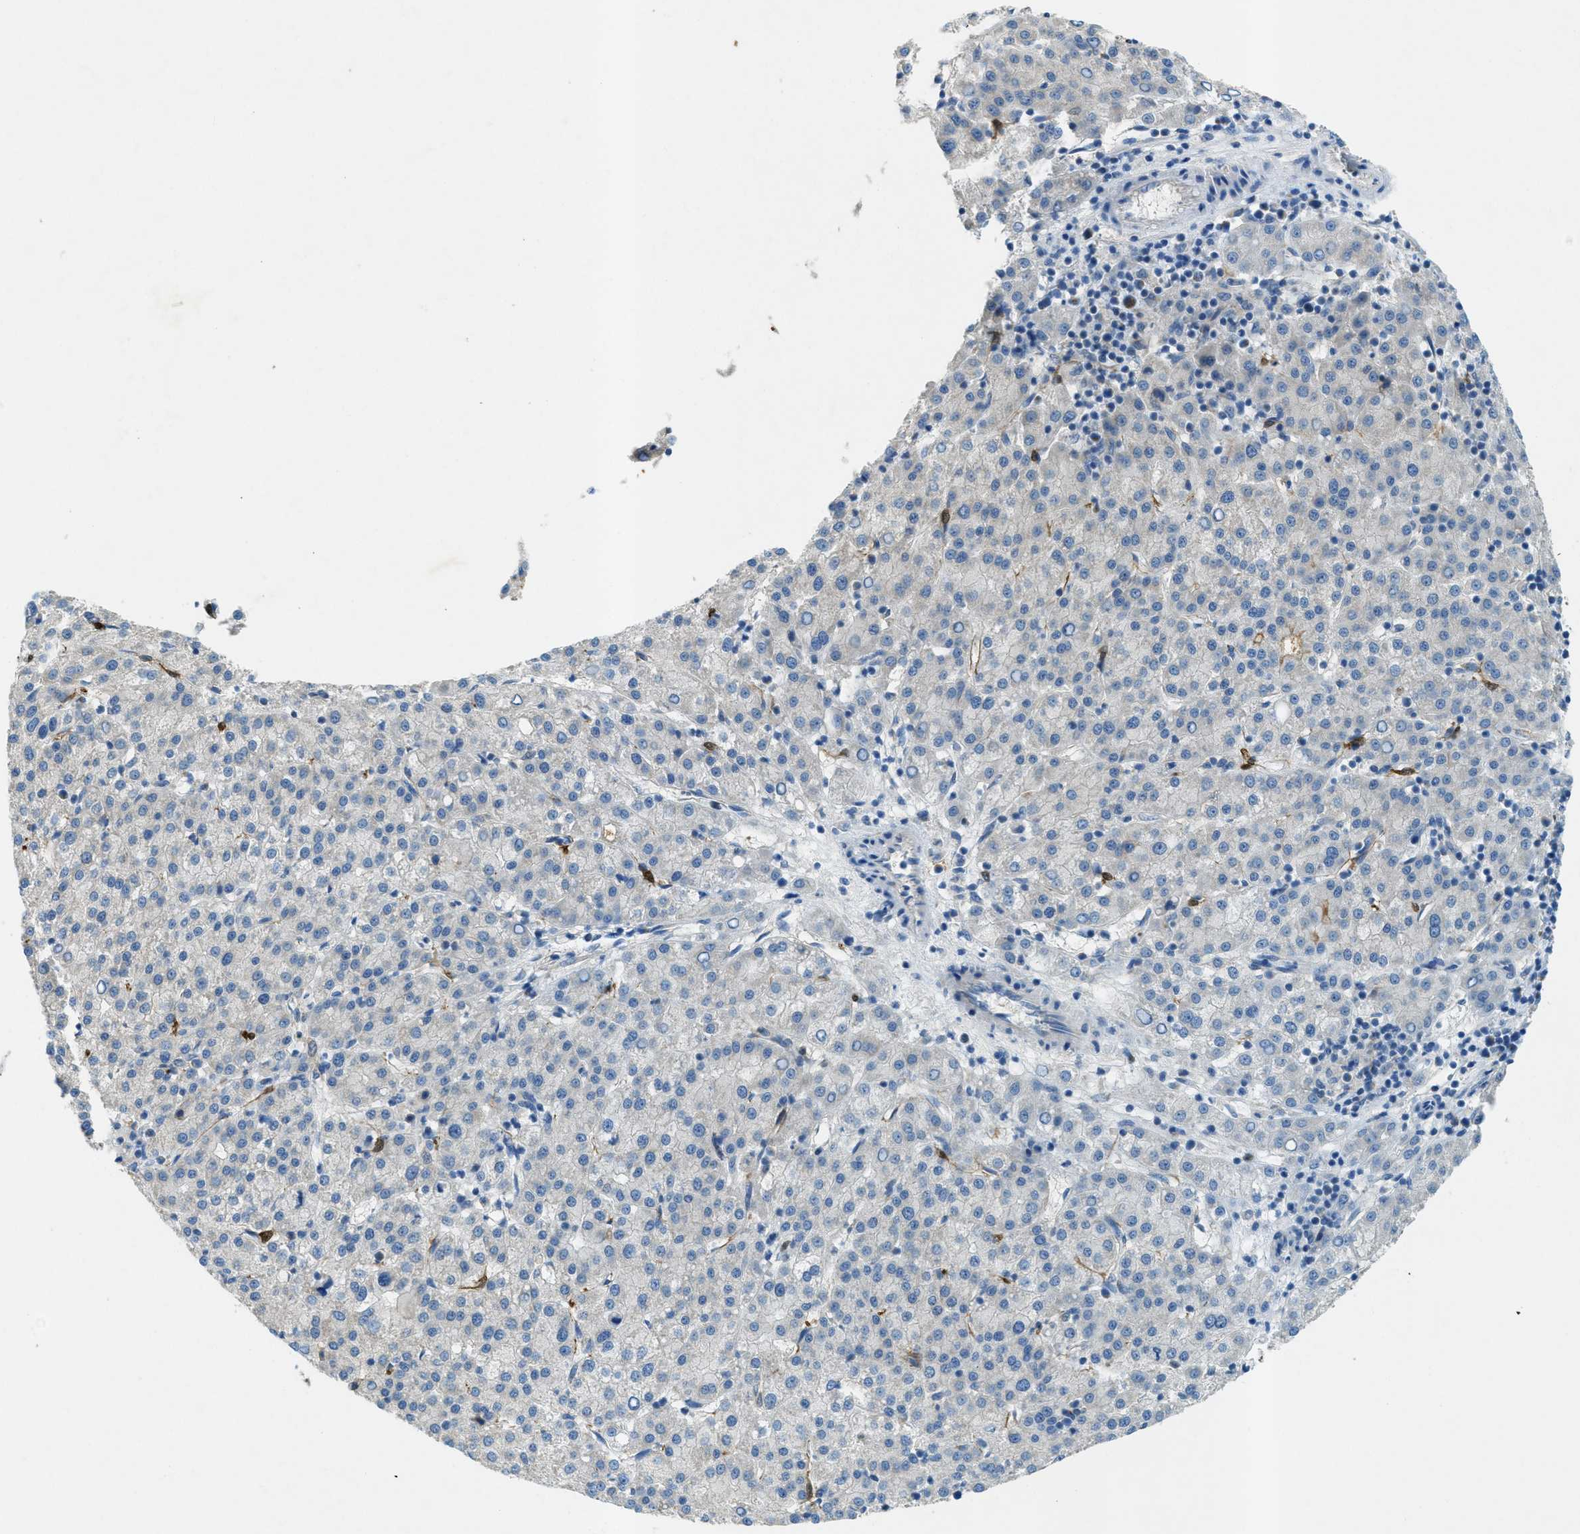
{"staining": {"intensity": "negative", "quantity": "none", "location": "none"}, "tissue": "liver cancer", "cell_type": "Tumor cells", "image_type": "cancer", "snomed": [{"axis": "morphology", "description": "Carcinoma, Hepatocellular, NOS"}, {"axis": "topography", "description": "Liver"}], "caption": "The IHC histopathology image has no significant positivity in tumor cells of liver hepatocellular carcinoma tissue.", "gene": "CYGB", "patient": {"sex": "female", "age": 58}}